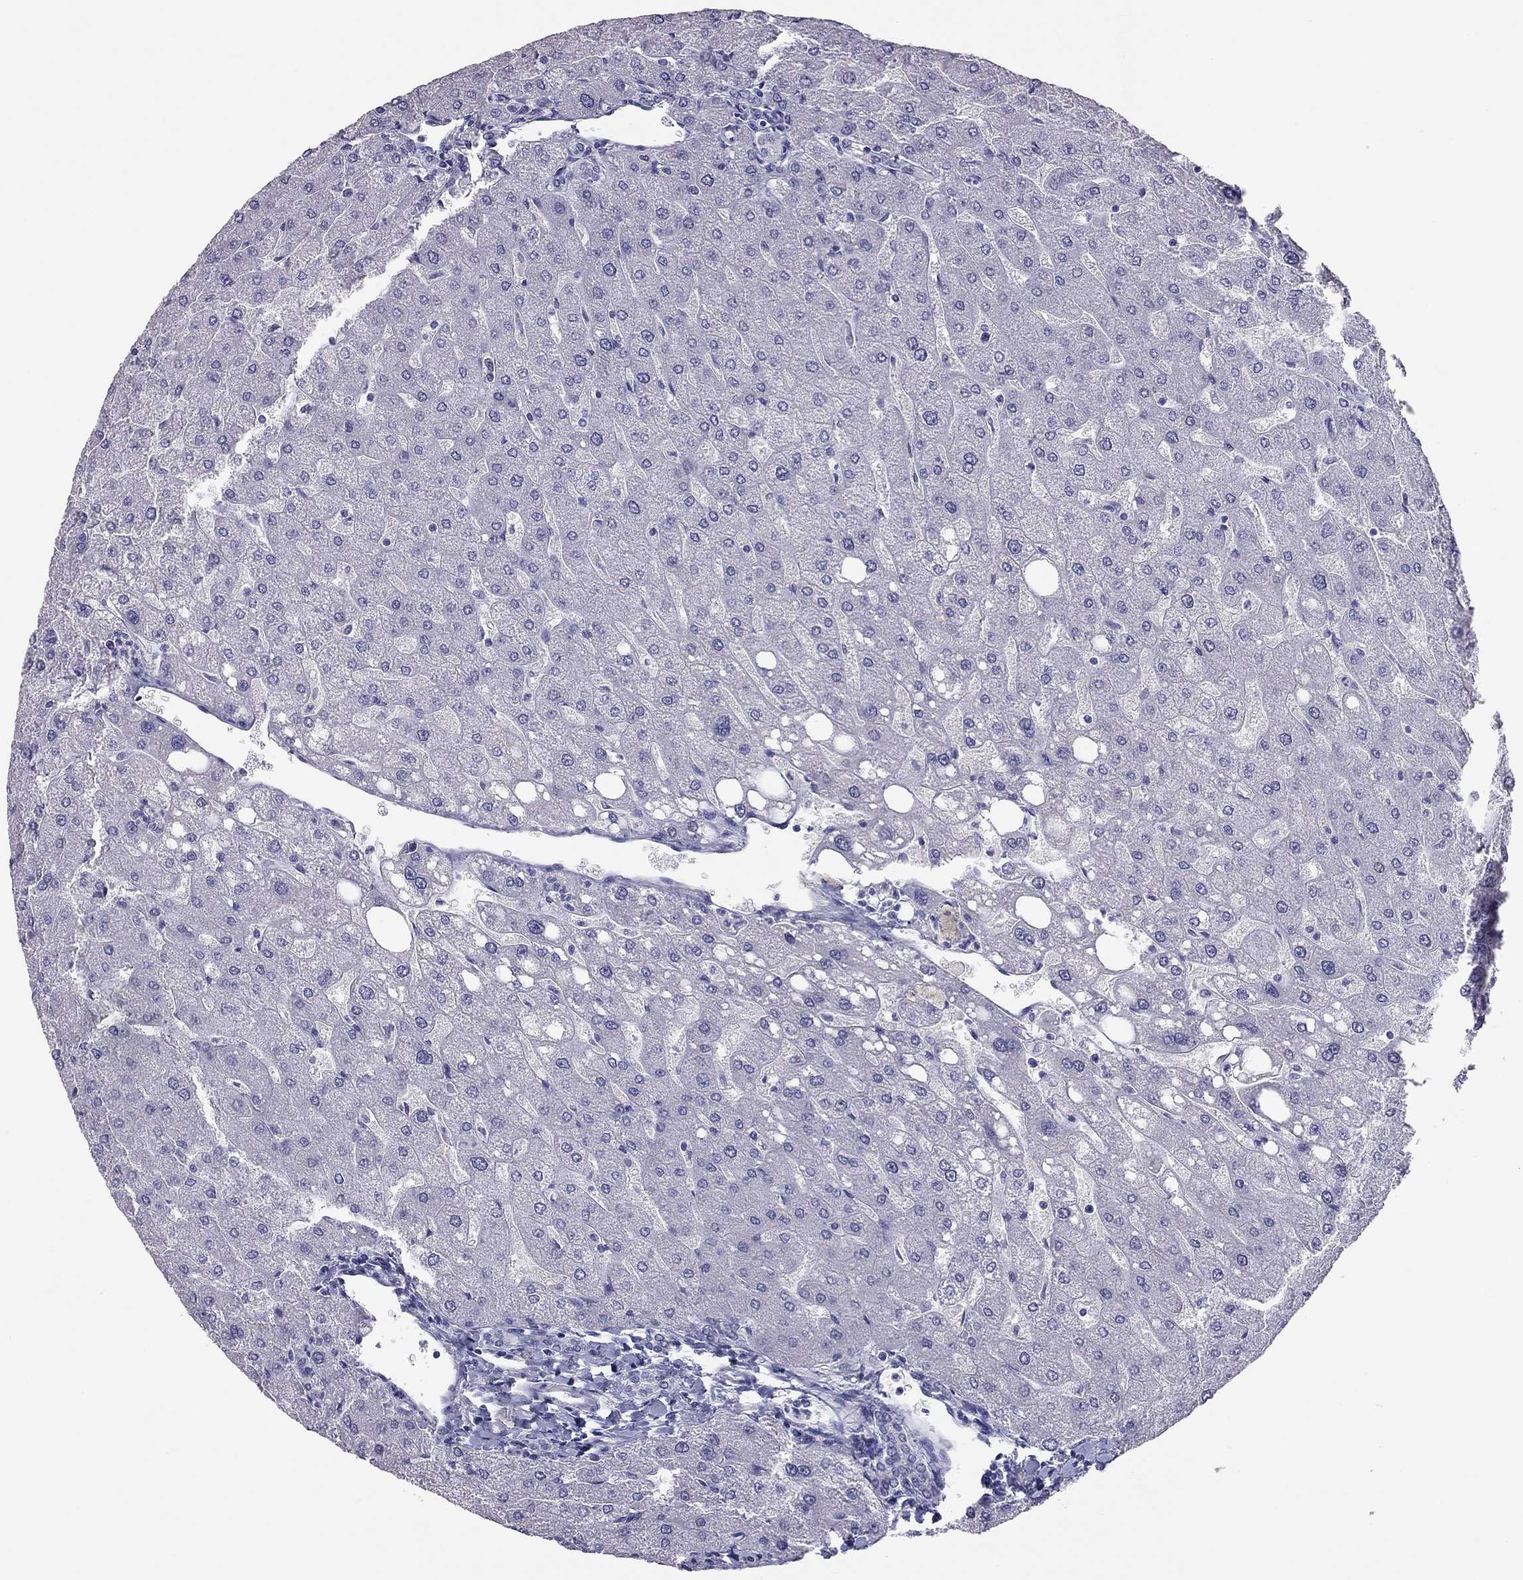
{"staining": {"intensity": "negative", "quantity": "none", "location": "none"}, "tissue": "liver", "cell_type": "Cholangiocytes", "image_type": "normal", "snomed": [{"axis": "morphology", "description": "Normal tissue, NOS"}, {"axis": "topography", "description": "Liver"}], "caption": "Immunohistochemical staining of benign human liver exhibits no significant staining in cholangiocytes. Nuclei are stained in blue.", "gene": "DOT1L", "patient": {"sex": "male", "age": 67}}